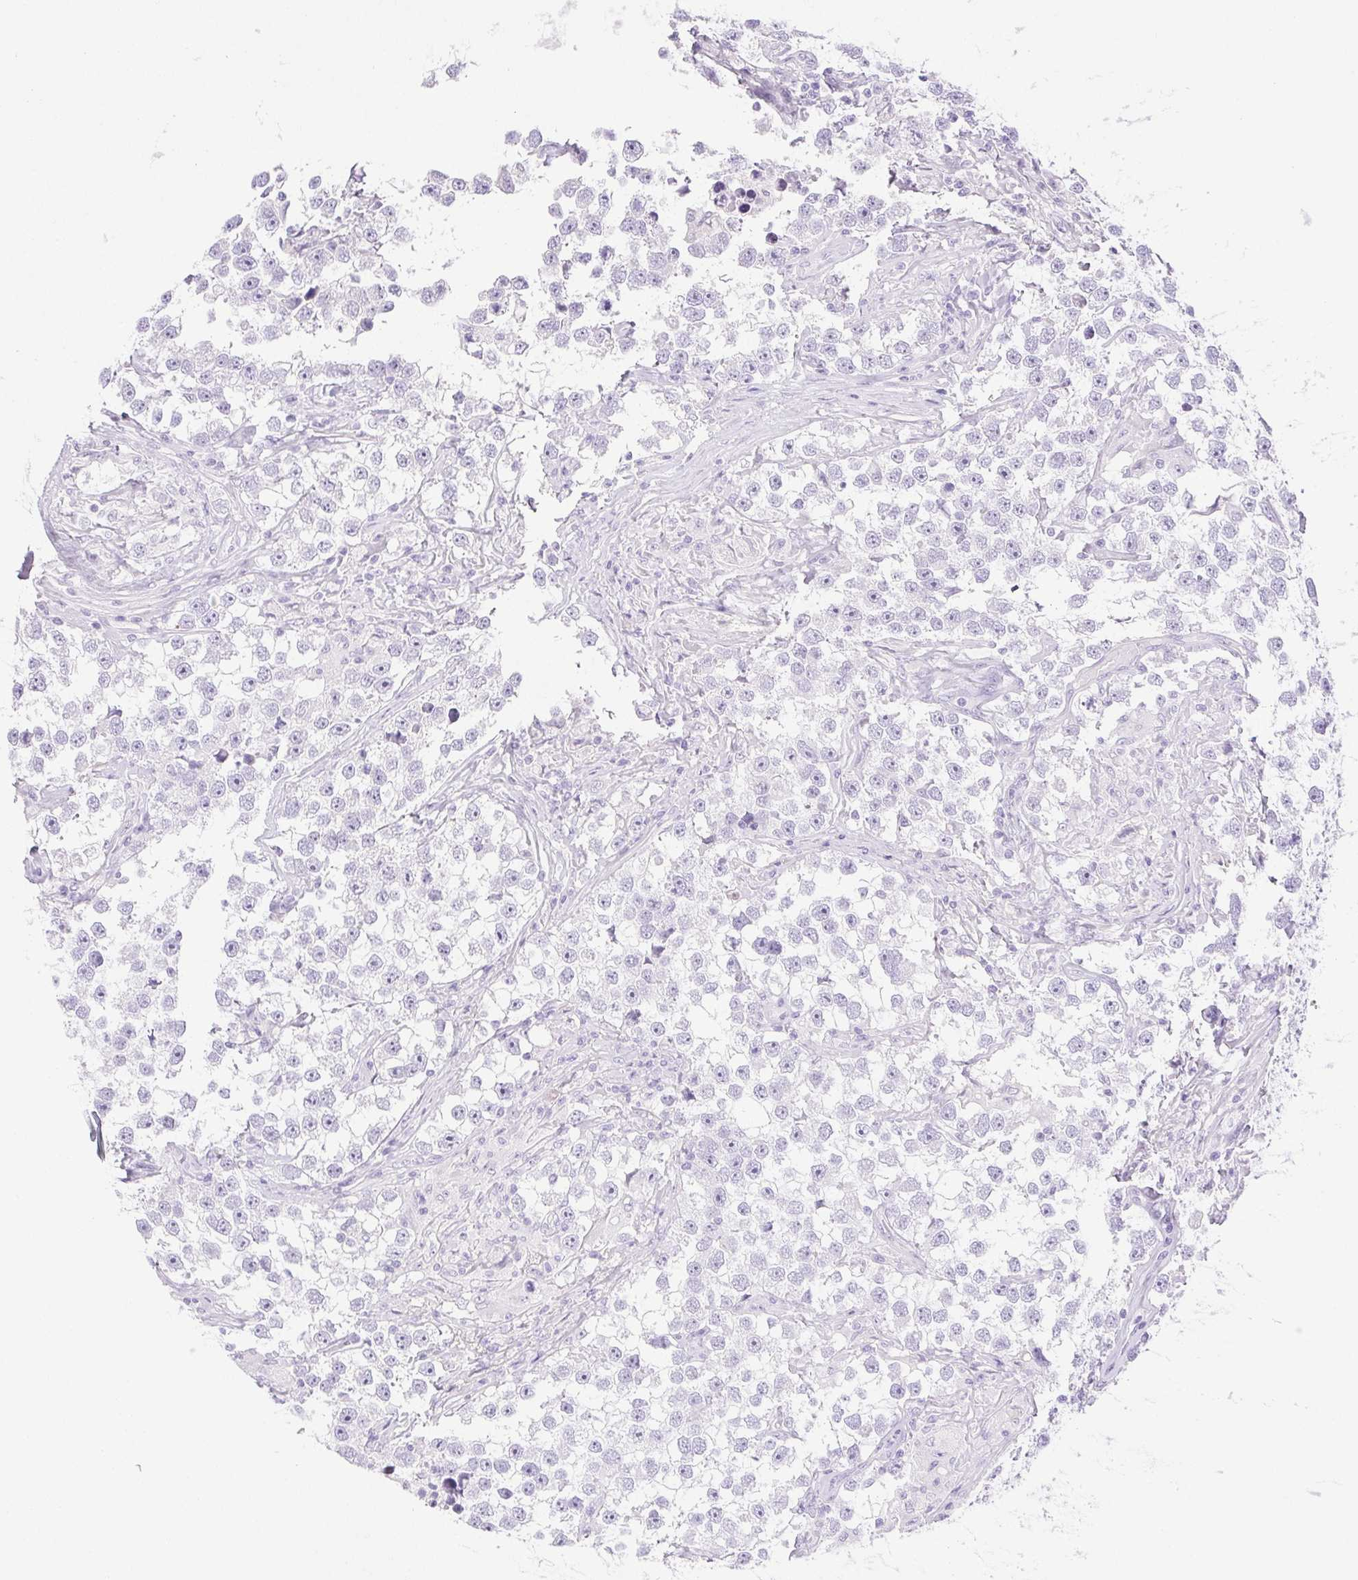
{"staining": {"intensity": "negative", "quantity": "none", "location": "none"}, "tissue": "testis cancer", "cell_type": "Tumor cells", "image_type": "cancer", "snomed": [{"axis": "morphology", "description": "Seminoma, NOS"}, {"axis": "topography", "description": "Testis"}], "caption": "Seminoma (testis) was stained to show a protein in brown. There is no significant staining in tumor cells. (DAB (3,3'-diaminobenzidine) immunohistochemistry visualized using brightfield microscopy, high magnification).", "gene": "PAPPA2", "patient": {"sex": "male", "age": 46}}